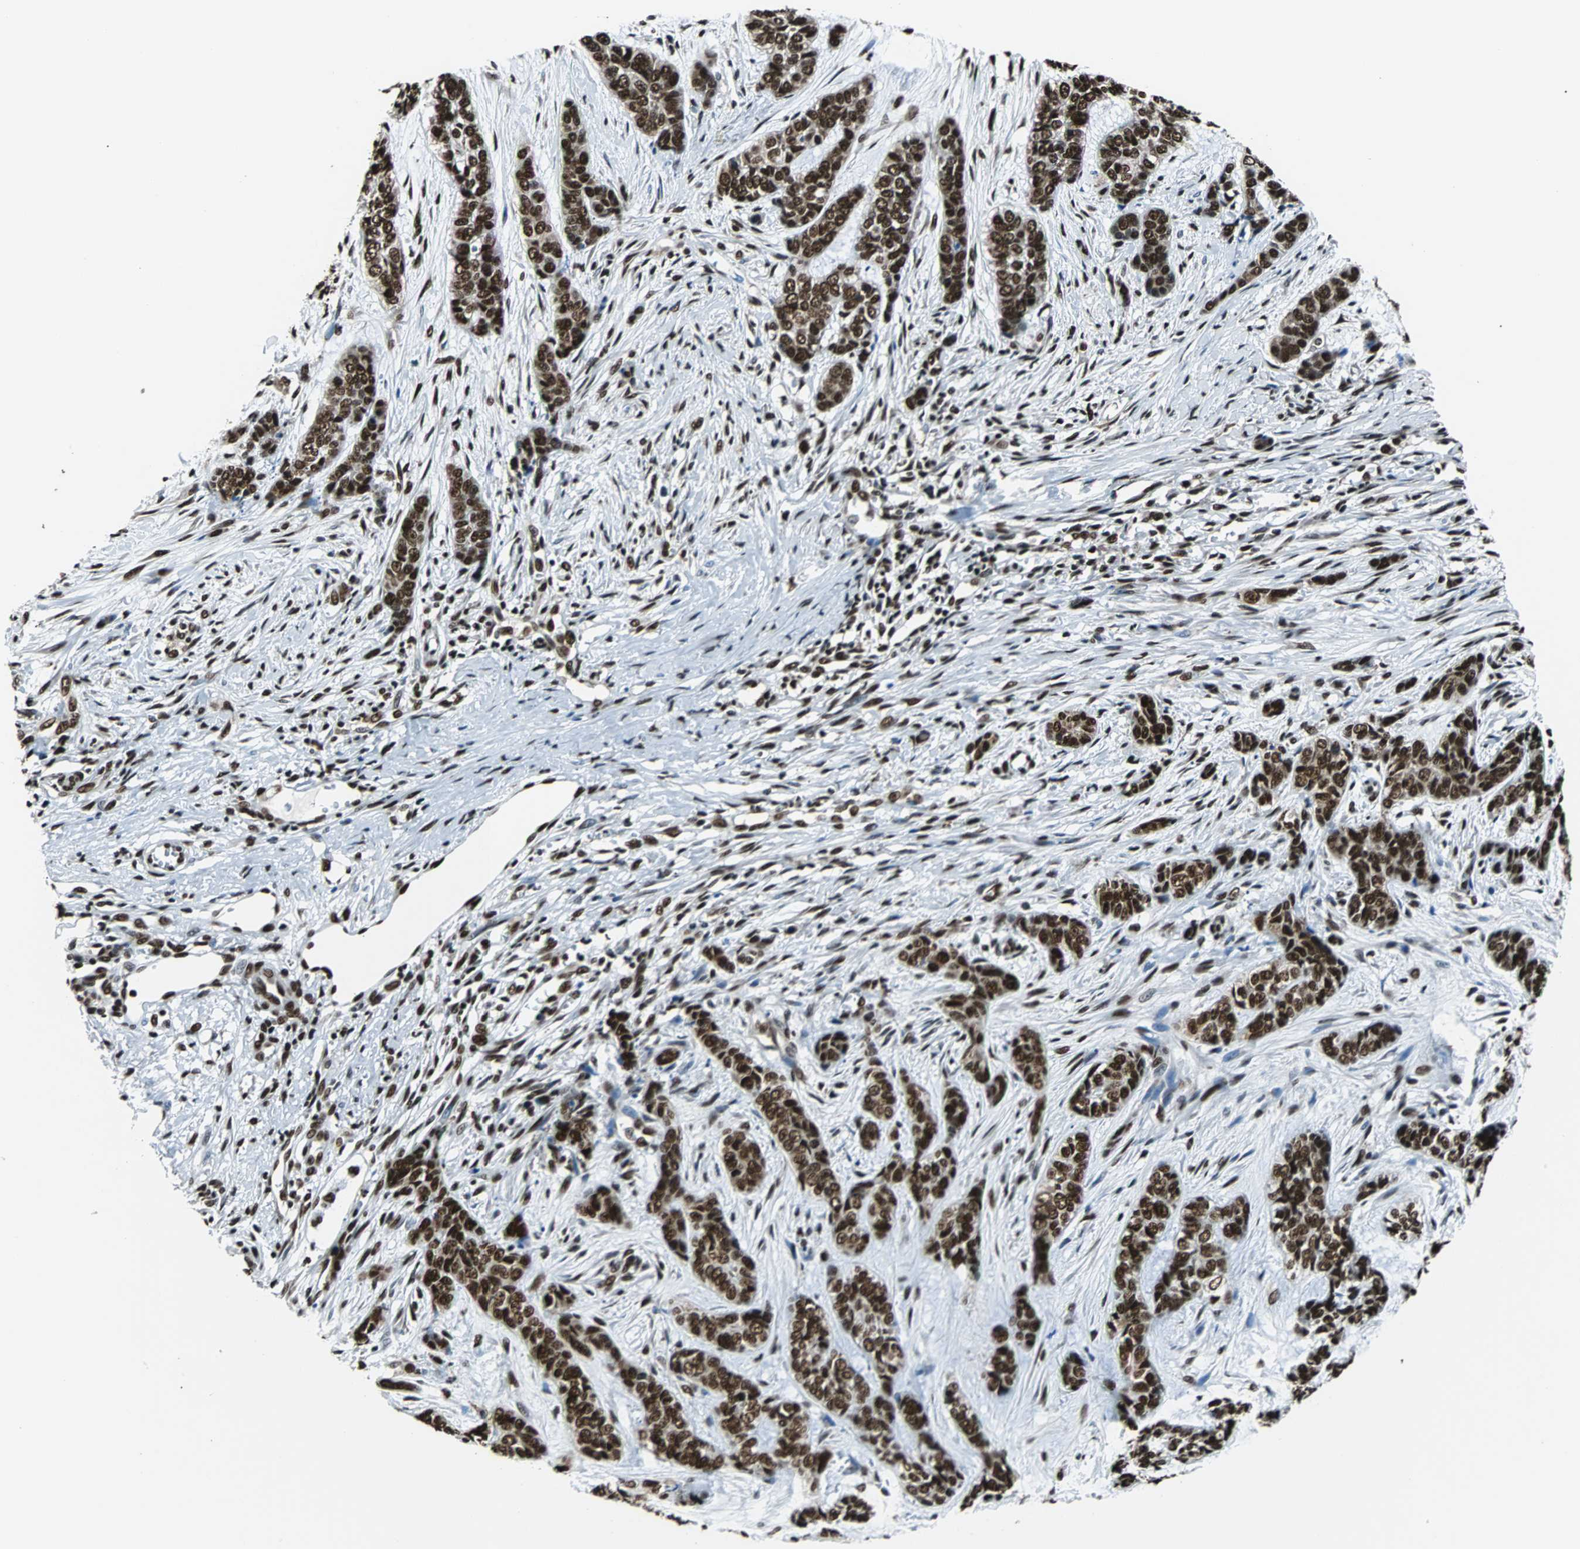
{"staining": {"intensity": "strong", "quantity": ">75%", "location": "nuclear"}, "tissue": "skin cancer", "cell_type": "Tumor cells", "image_type": "cancer", "snomed": [{"axis": "morphology", "description": "Basal cell carcinoma"}, {"axis": "topography", "description": "Skin"}], "caption": "A brown stain shows strong nuclear staining of a protein in human skin cancer (basal cell carcinoma) tumor cells. Using DAB (brown) and hematoxylin (blue) stains, captured at high magnification using brightfield microscopy.", "gene": "FUBP1", "patient": {"sex": "female", "age": 64}}